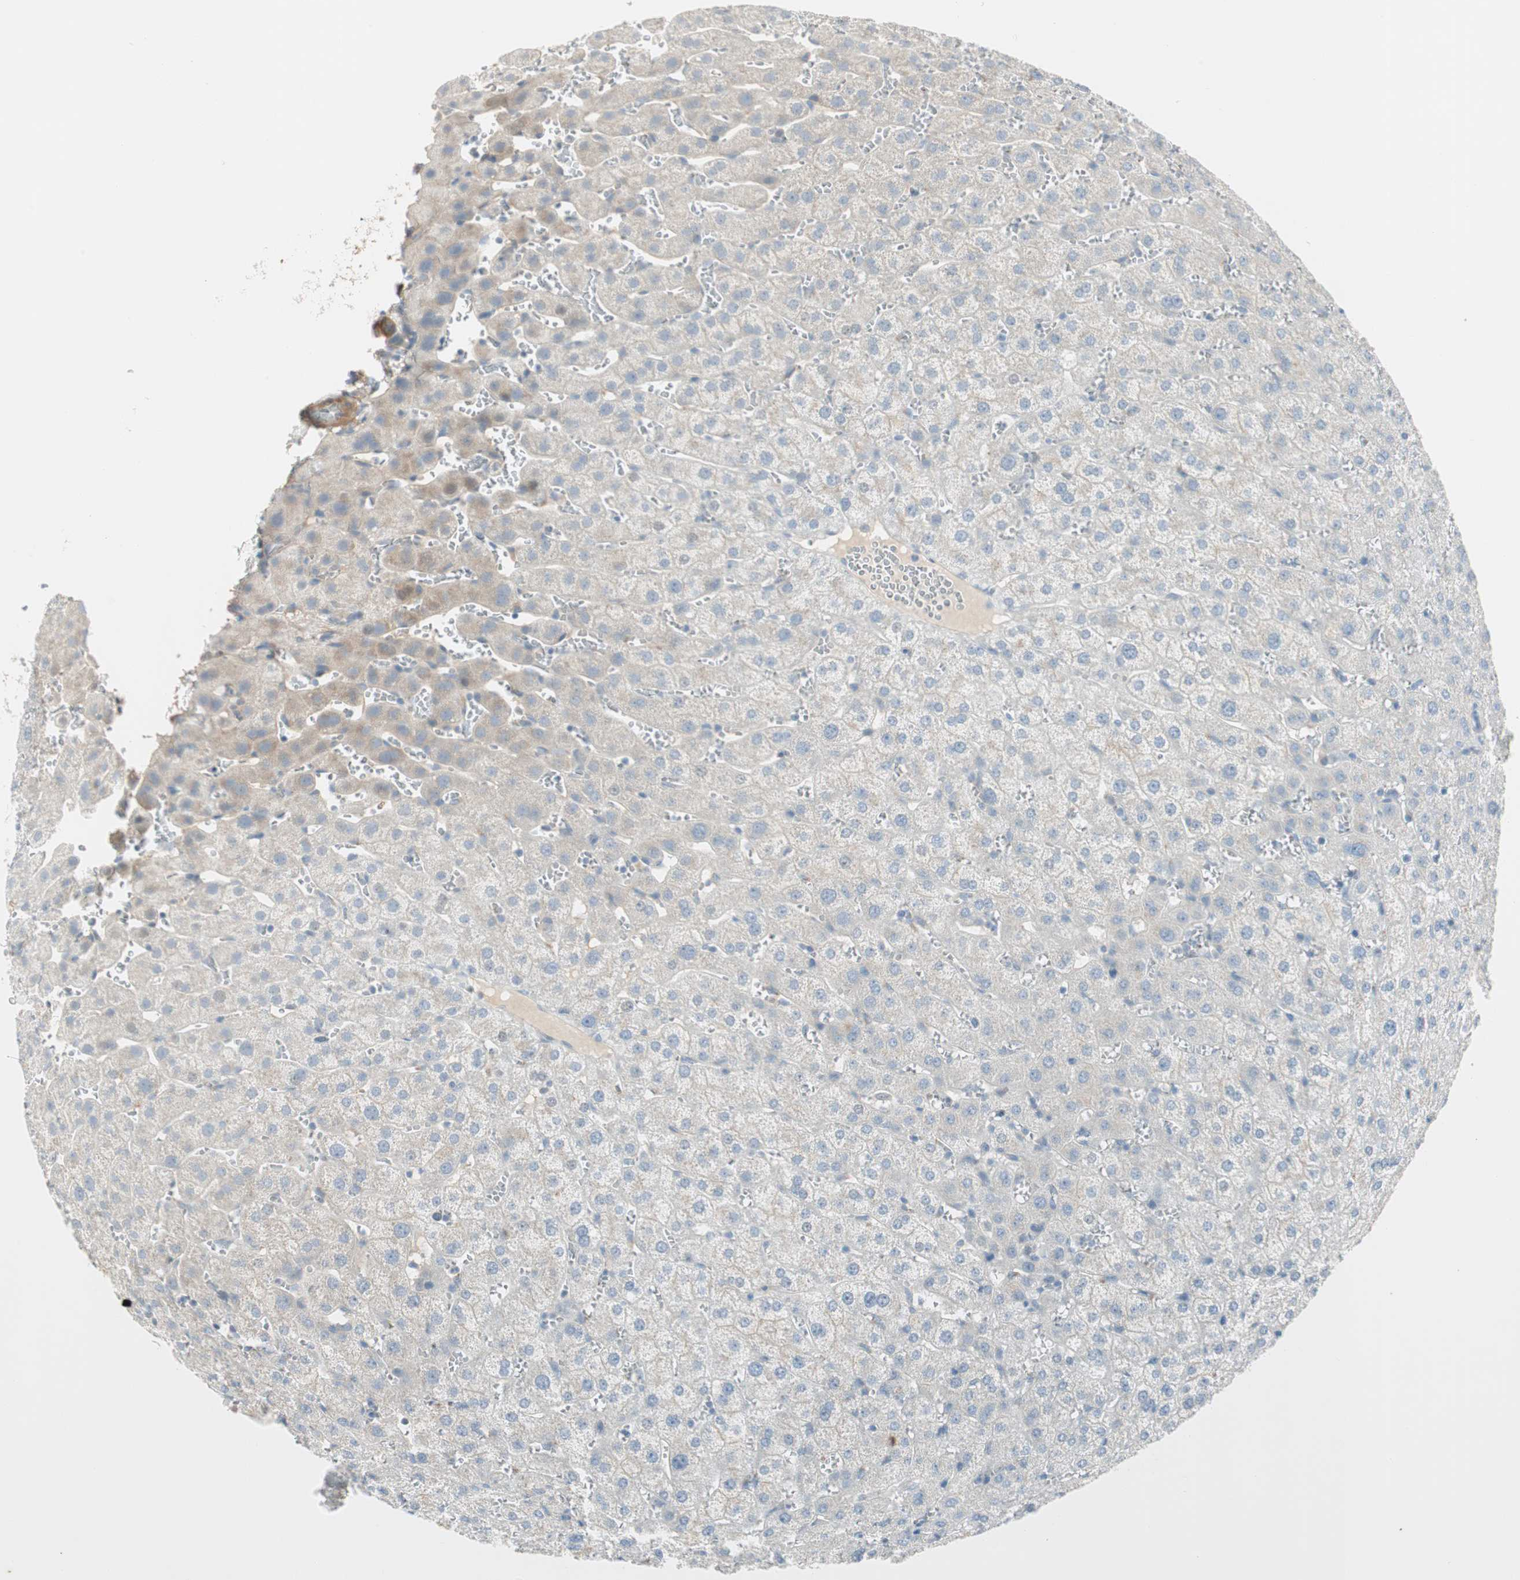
{"staining": {"intensity": "negative", "quantity": "none", "location": "none"}, "tissue": "liver", "cell_type": "Cholangiocytes", "image_type": "normal", "snomed": [{"axis": "morphology", "description": "Normal tissue, NOS"}, {"axis": "morphology", "description": "Fibrosis, NOS"}, {"axis": "topography", "description": "Liver"}], "caption": "IHC photomicrograph of normal liver stained for a protein (brown), which displays no staining in cholangiocytes. Brightfield microscopy of immunohistochemistry (IHC) stained with DAB (brown) and hematoxylin (blue), captured at high magnification.", "gene": "STON1", "patient": {"sex": "female", "age": 29}}